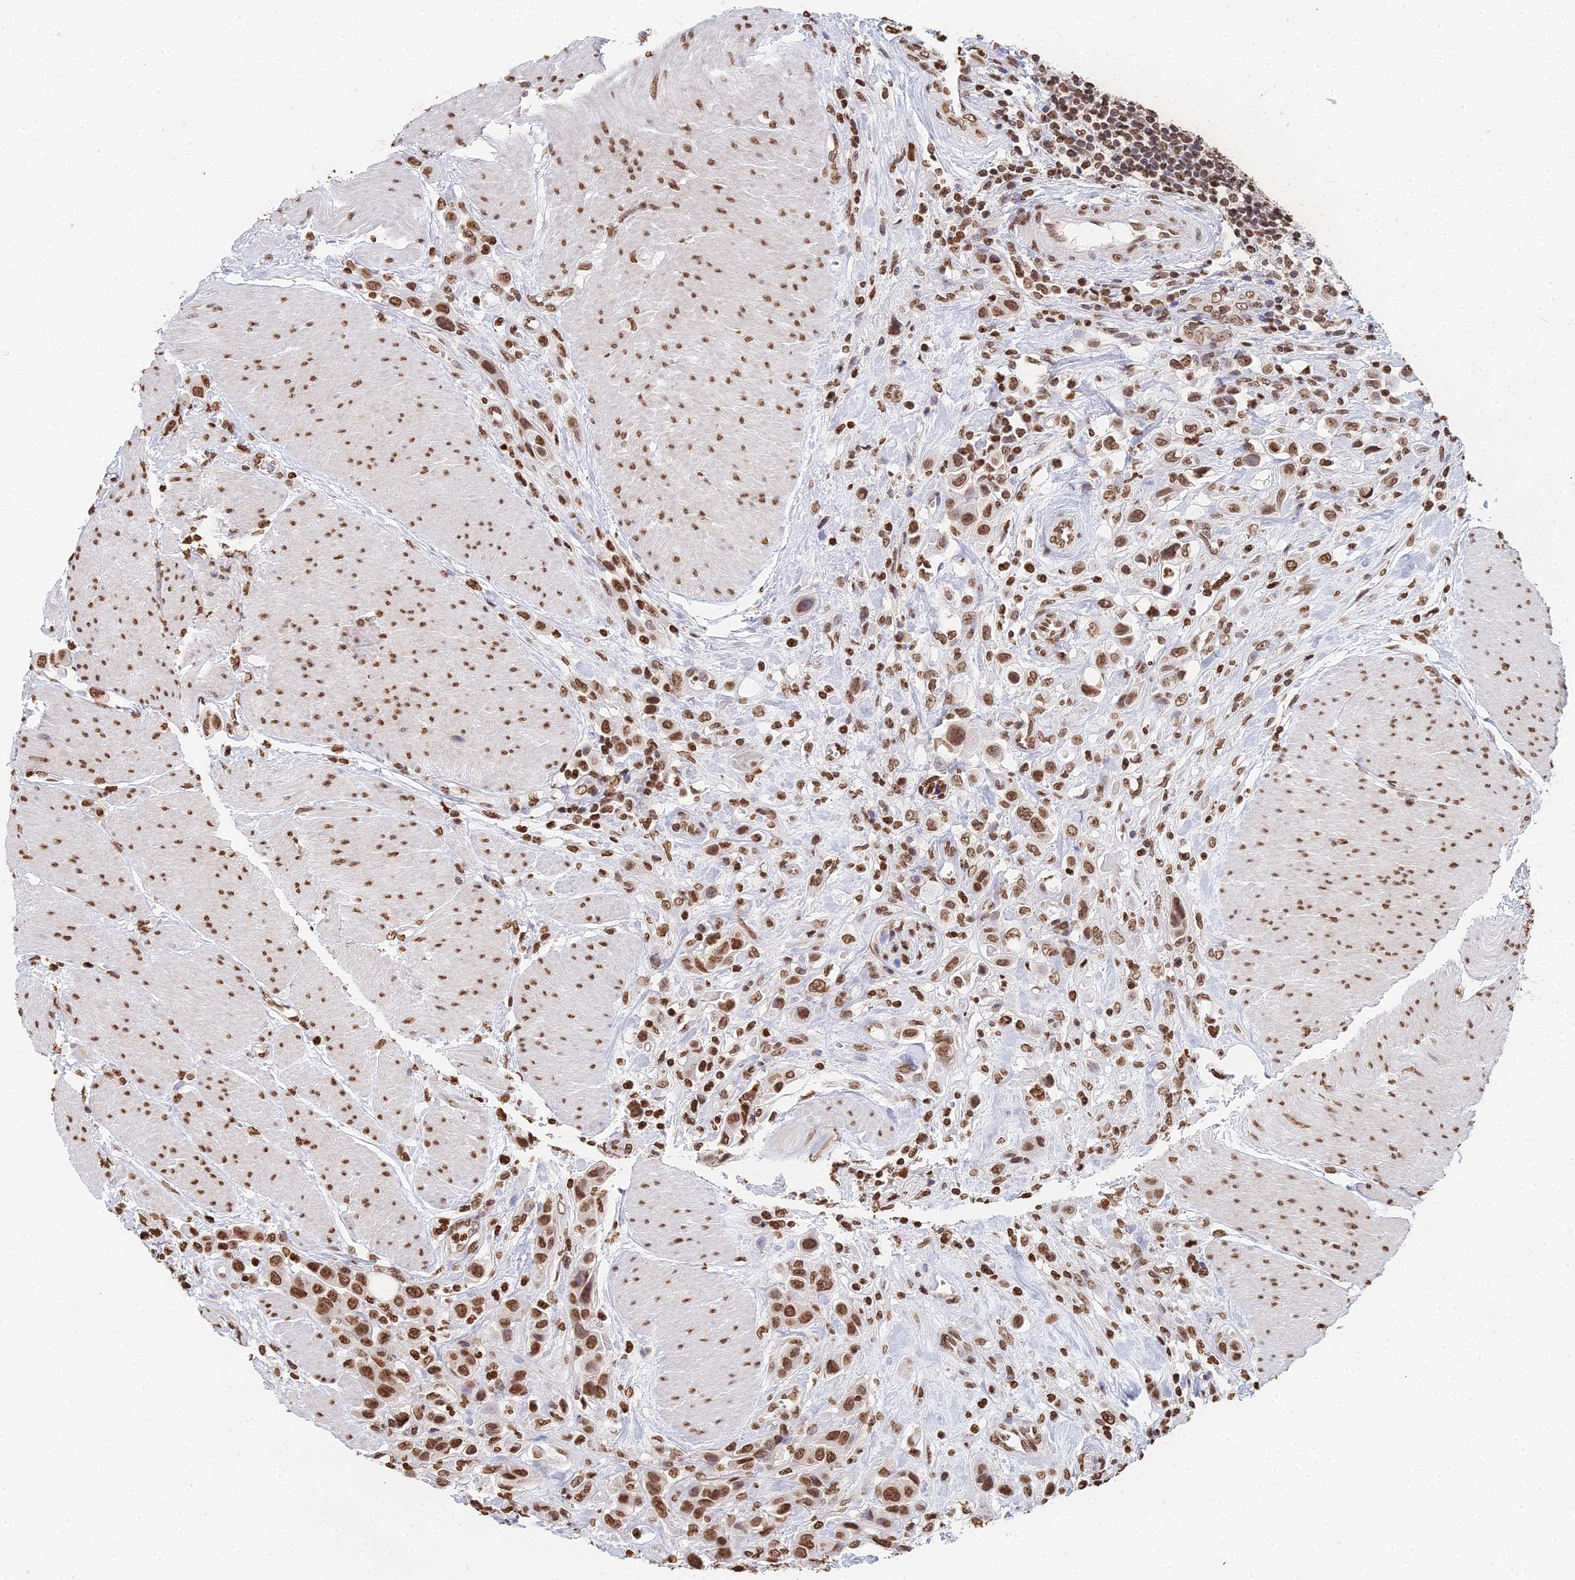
{"staining": {"intensity": "moderate", "quantity": ">75%", "location": "nuclear"}, "tissue": "urothelial cancer", "cell_type": "Tumor cells", "image_type": "cancer", "snomed": [{"axis": "morphology", "description": "Urothelial carcinoma, High grade"}, {"axis": "topography", "description": "Urinary bladder"}], "caption": "Human urothelial carcinoma (high-grade) stained for a protein (brown) exhibits moderate nuclear positive expression in about >75% of tumor cells.", "gene": "GBP3", "patient": {"sex": "male", "age": 50}}